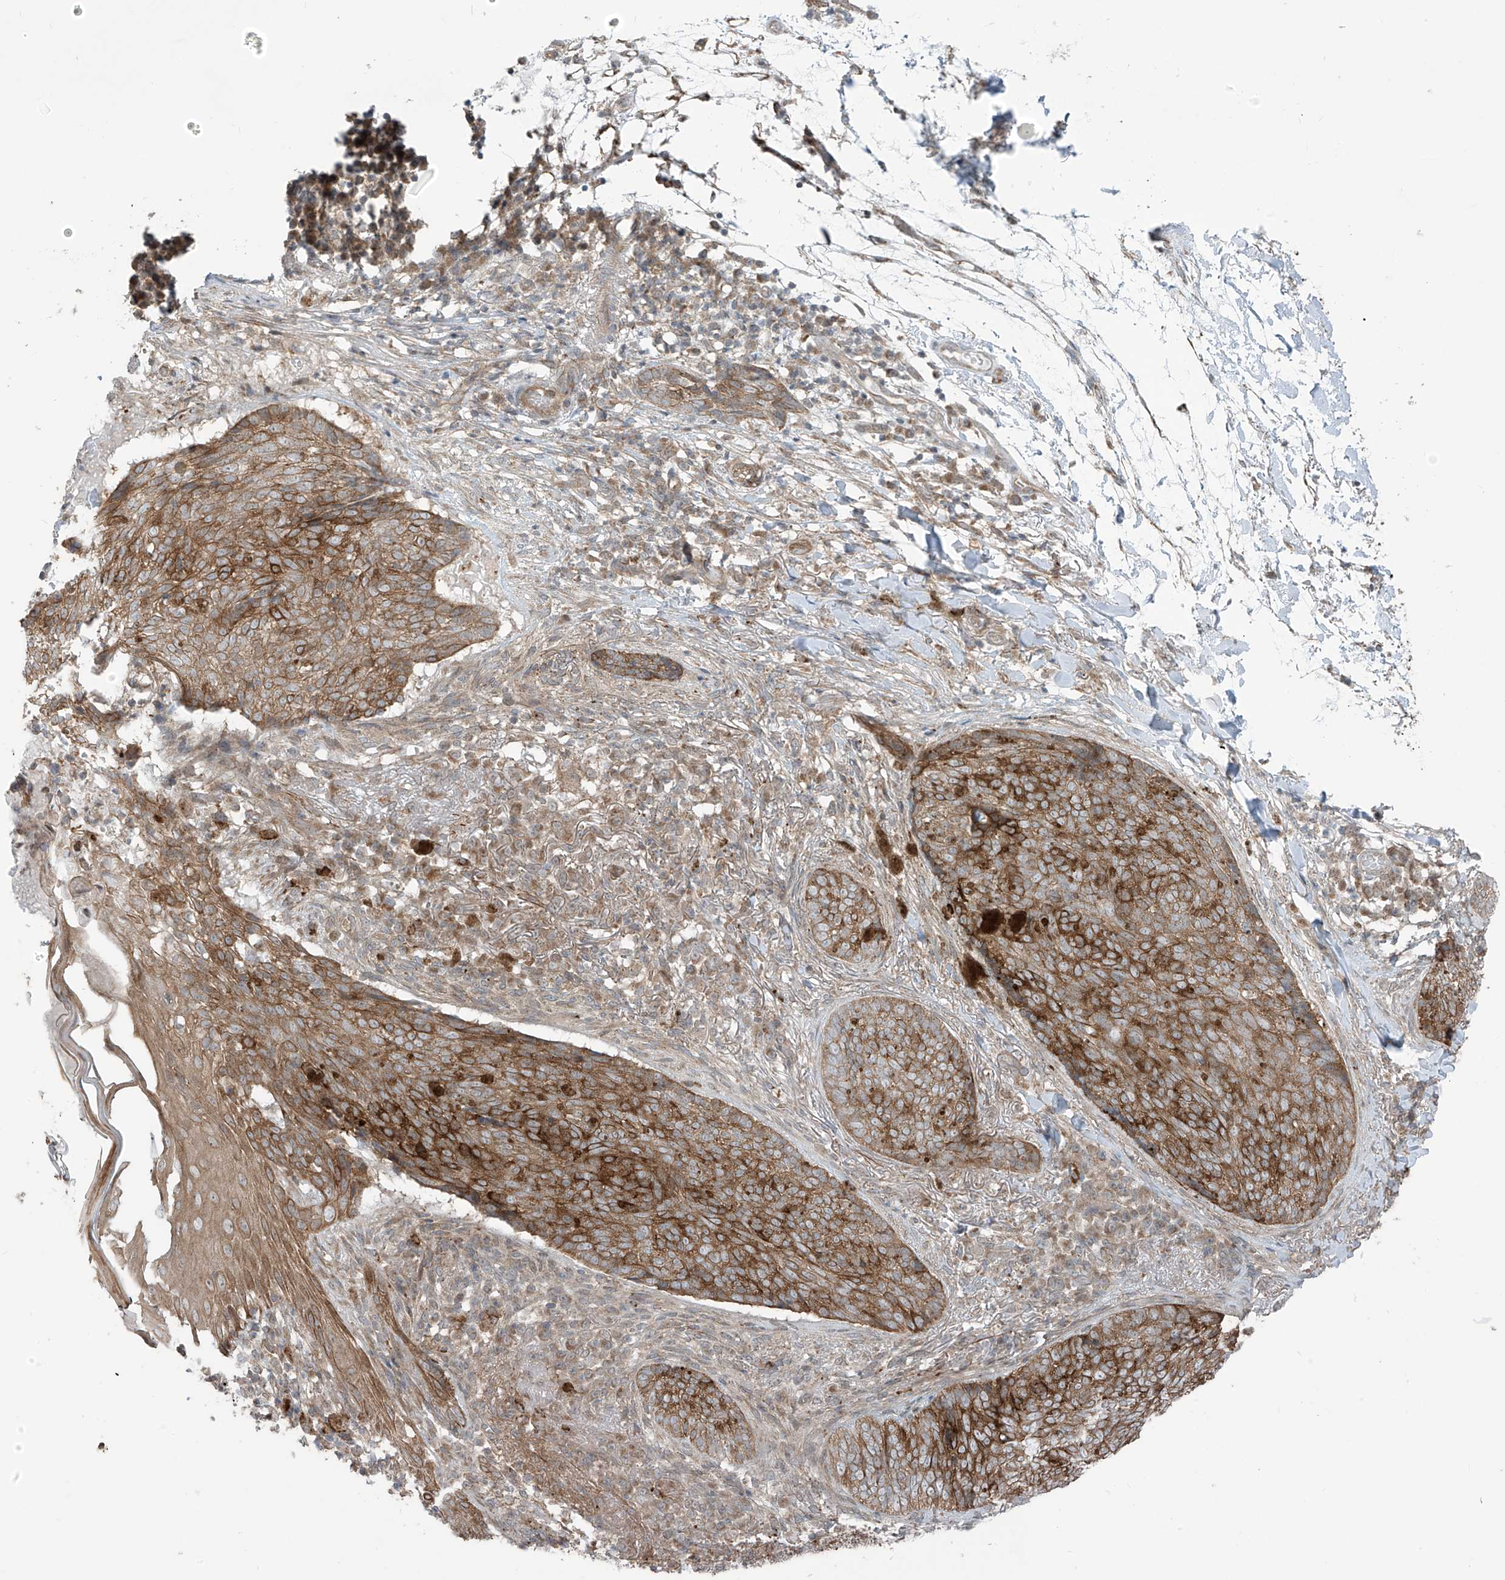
{"staining": {"intensity": "moderate", "quantity": ">75%", "location": "cytoplasmic/membranous"}, "tissue": "skin cancer", "cell_type": "Tumor cells", "image_type": "cancer", "snomed": [{"axis": "morphology", "description": "Basal cell carcinoma"}, {"axis": "topography", "description": "Skin"}], "caption": "Skin cancer tissue exhibits moderate cytoplasmic/membranous expression in about >75% of tumor cells", "gene": "PDE11A", "patient": {"sex": "male", "age": 85}}